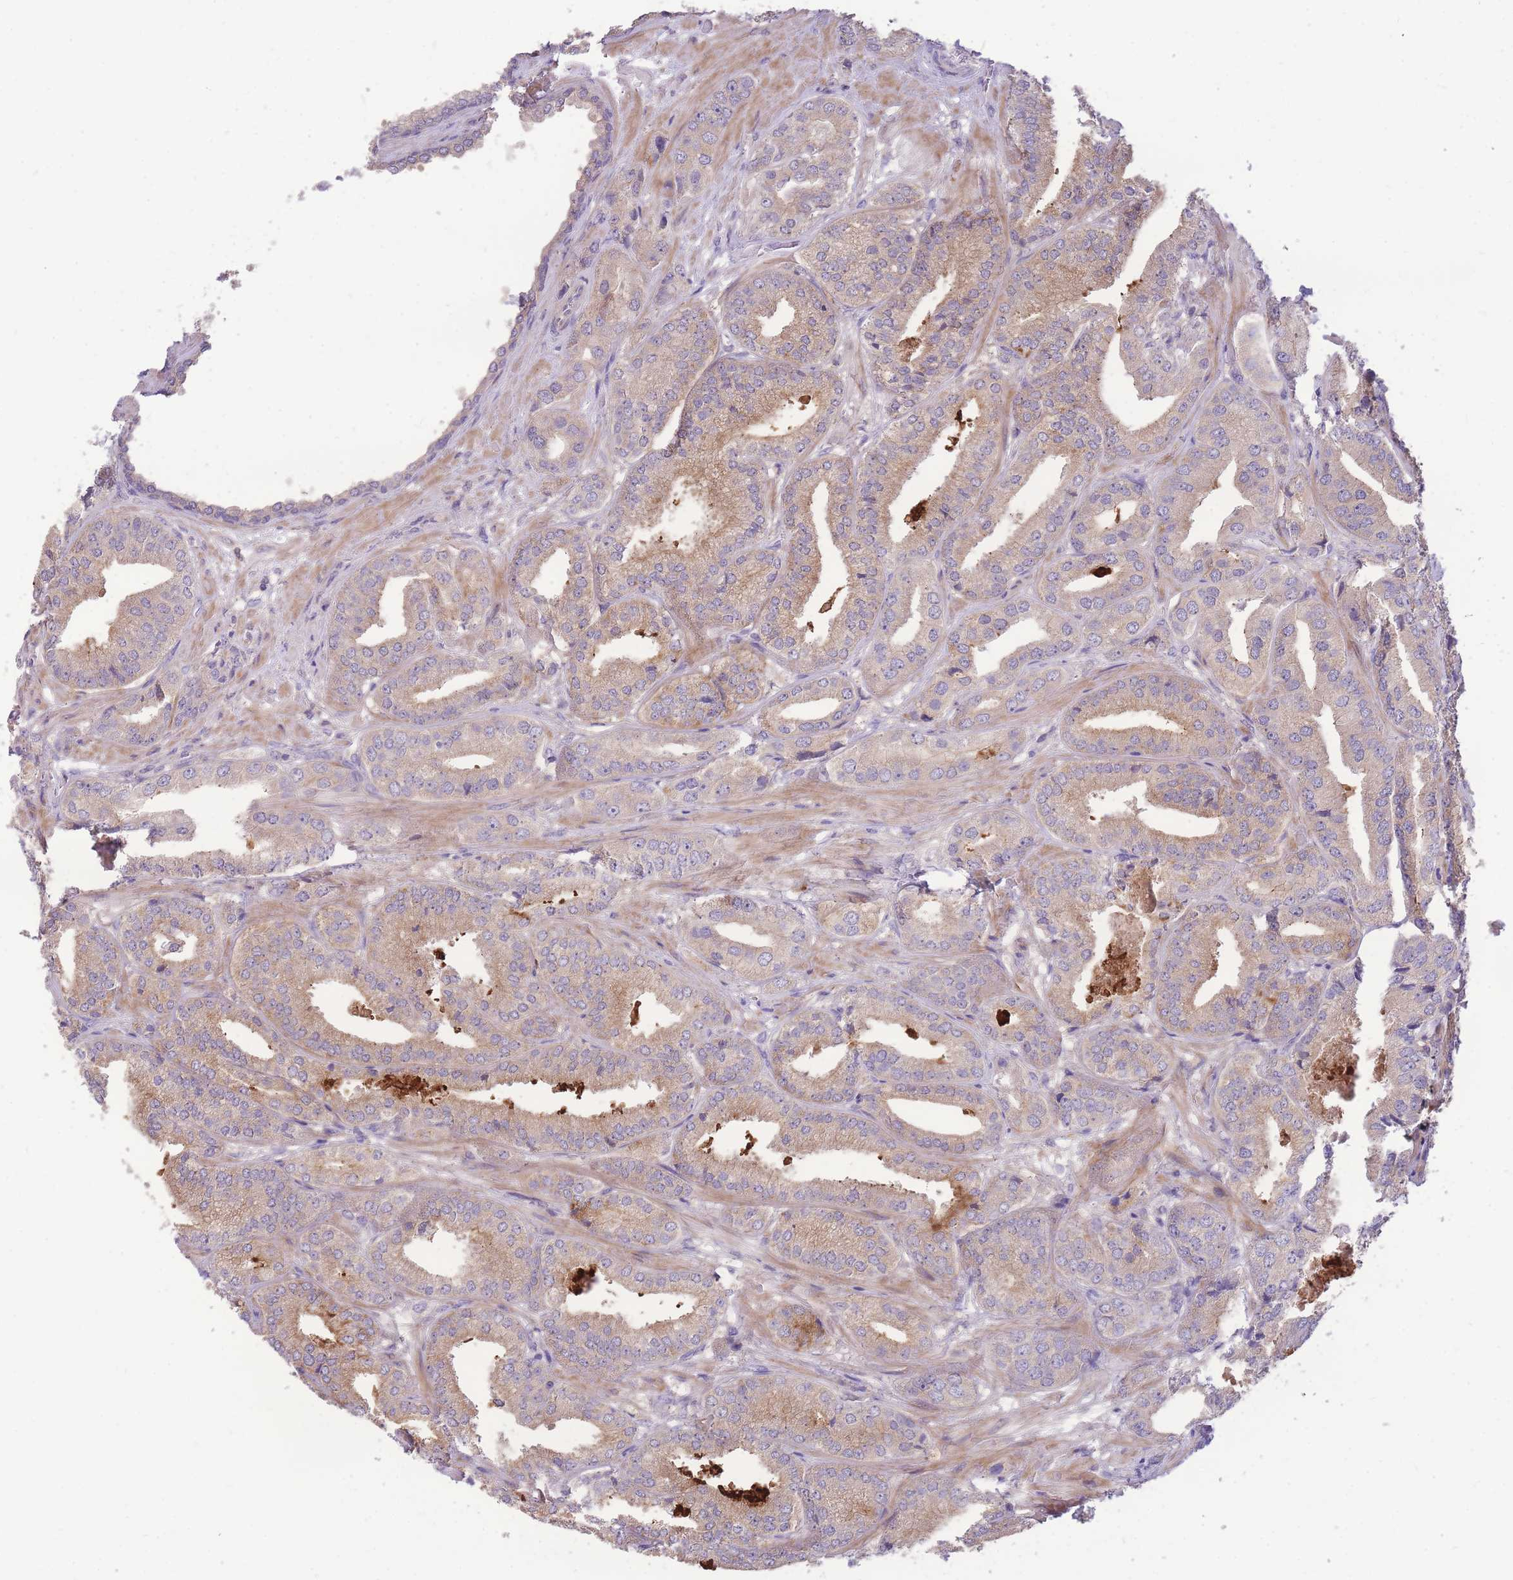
{"staining": {"intensity": "moderate", "quantity": "25%-75%", "location": "cytoplasmic/membranous"}, "tissue": "prostate cancer", "cell_type": "Tumor cells", "image_type": "cancer", "snomed": [{"axis": "morphology", "description": "Adenocarcinoma, High grade"}, {"axis": "topography", "description": "Prostate"}], "caption": "Adenocarcinoma (high-grade) (prostate) stained with immunohistochemistry (IHC) demonstrates moderate cytoplasmic/membranous expression in approximately 25%-75% of tumor cells.", "gene": "OR5T1", "patient": {"sex": "male", "age": 63}}